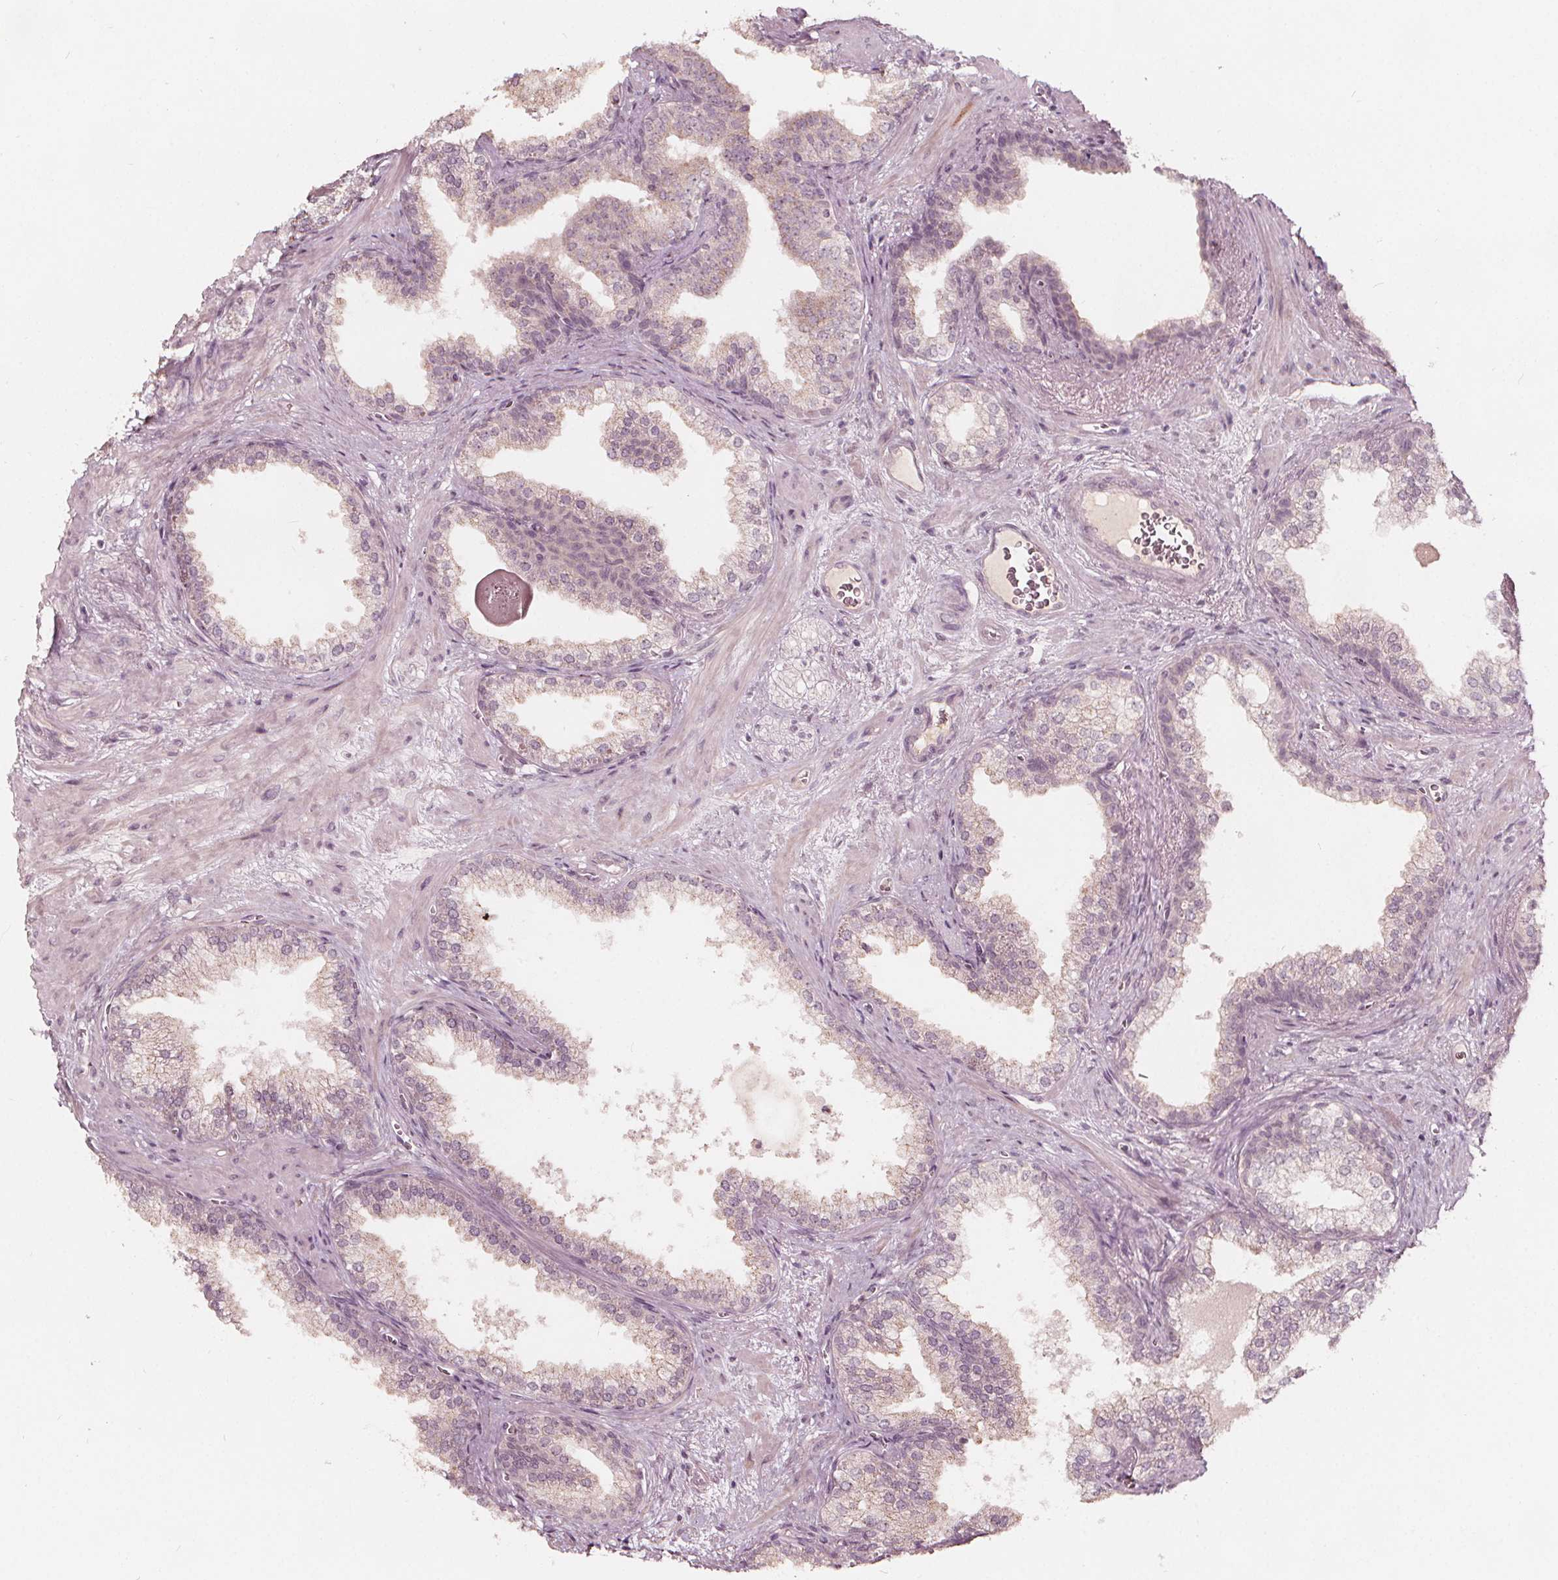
{"staining": {"intensity": "weak", "quantity": "25%-75%", "location": "cytoplasmic/membranous"}, "tissue": "prostate", "cell_type": "Glandular cells", "image_type": "normal", "snomed": [{"axis": "morphology", "description": "Normal tissue, NOS"}, {"axis": "topography", "description": "Prostate"}], "caption": "Protein positivity by immunohistochemistry (IHC) demonstrates weak cytoplasmic/membranous positivity in about 25%-75% of glandular cells in normal prostate. The staining was performed using DAB, with brown indicating positive protein expression. Nuclei are stained blue with hematoxylin.", "gene": "NPC1L1", "patient": {"sex": "male", "age": 79}}